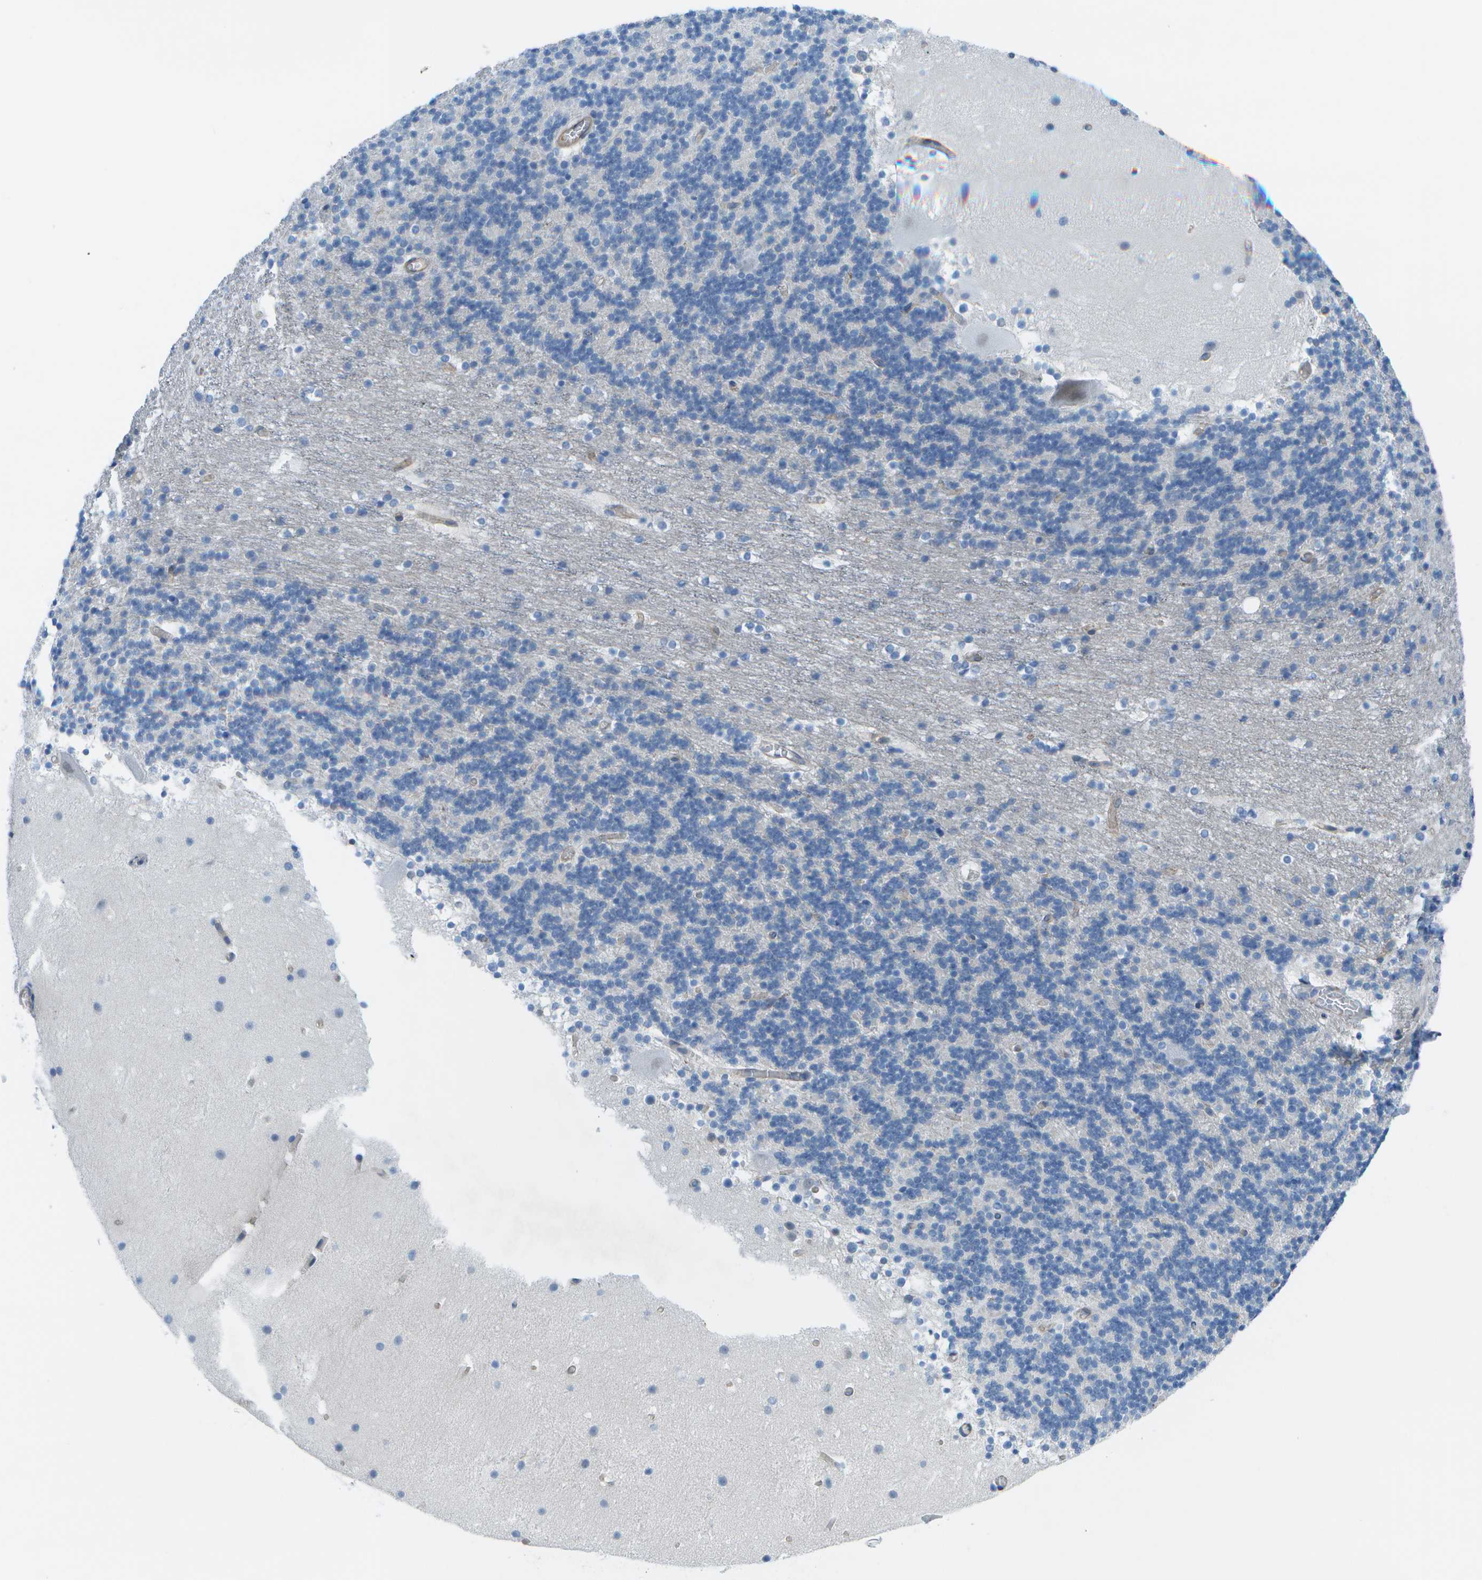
{"staining": {"intensity": "negative", "quantity": "none", "location": "none"}, "tissue": "cerebellum", "cell_type": "Cells in granular layer", "image_type": "normal", "snomed": [{"axis": "morphology", "description": "Normal tissue, NOS"}, {"axis": "topography", "description": "Cerebellum"}], "caption": "Cells in granular layer show no significant expression in benign cerebellum. (Stains: DAB immunohistochemistry (IHC) with hematoxylin counter stain, Microscopy: brightfield microscopy at high magnification).", "gene": "SORBS3", "patient": {"sex": "male", "age": 45}}